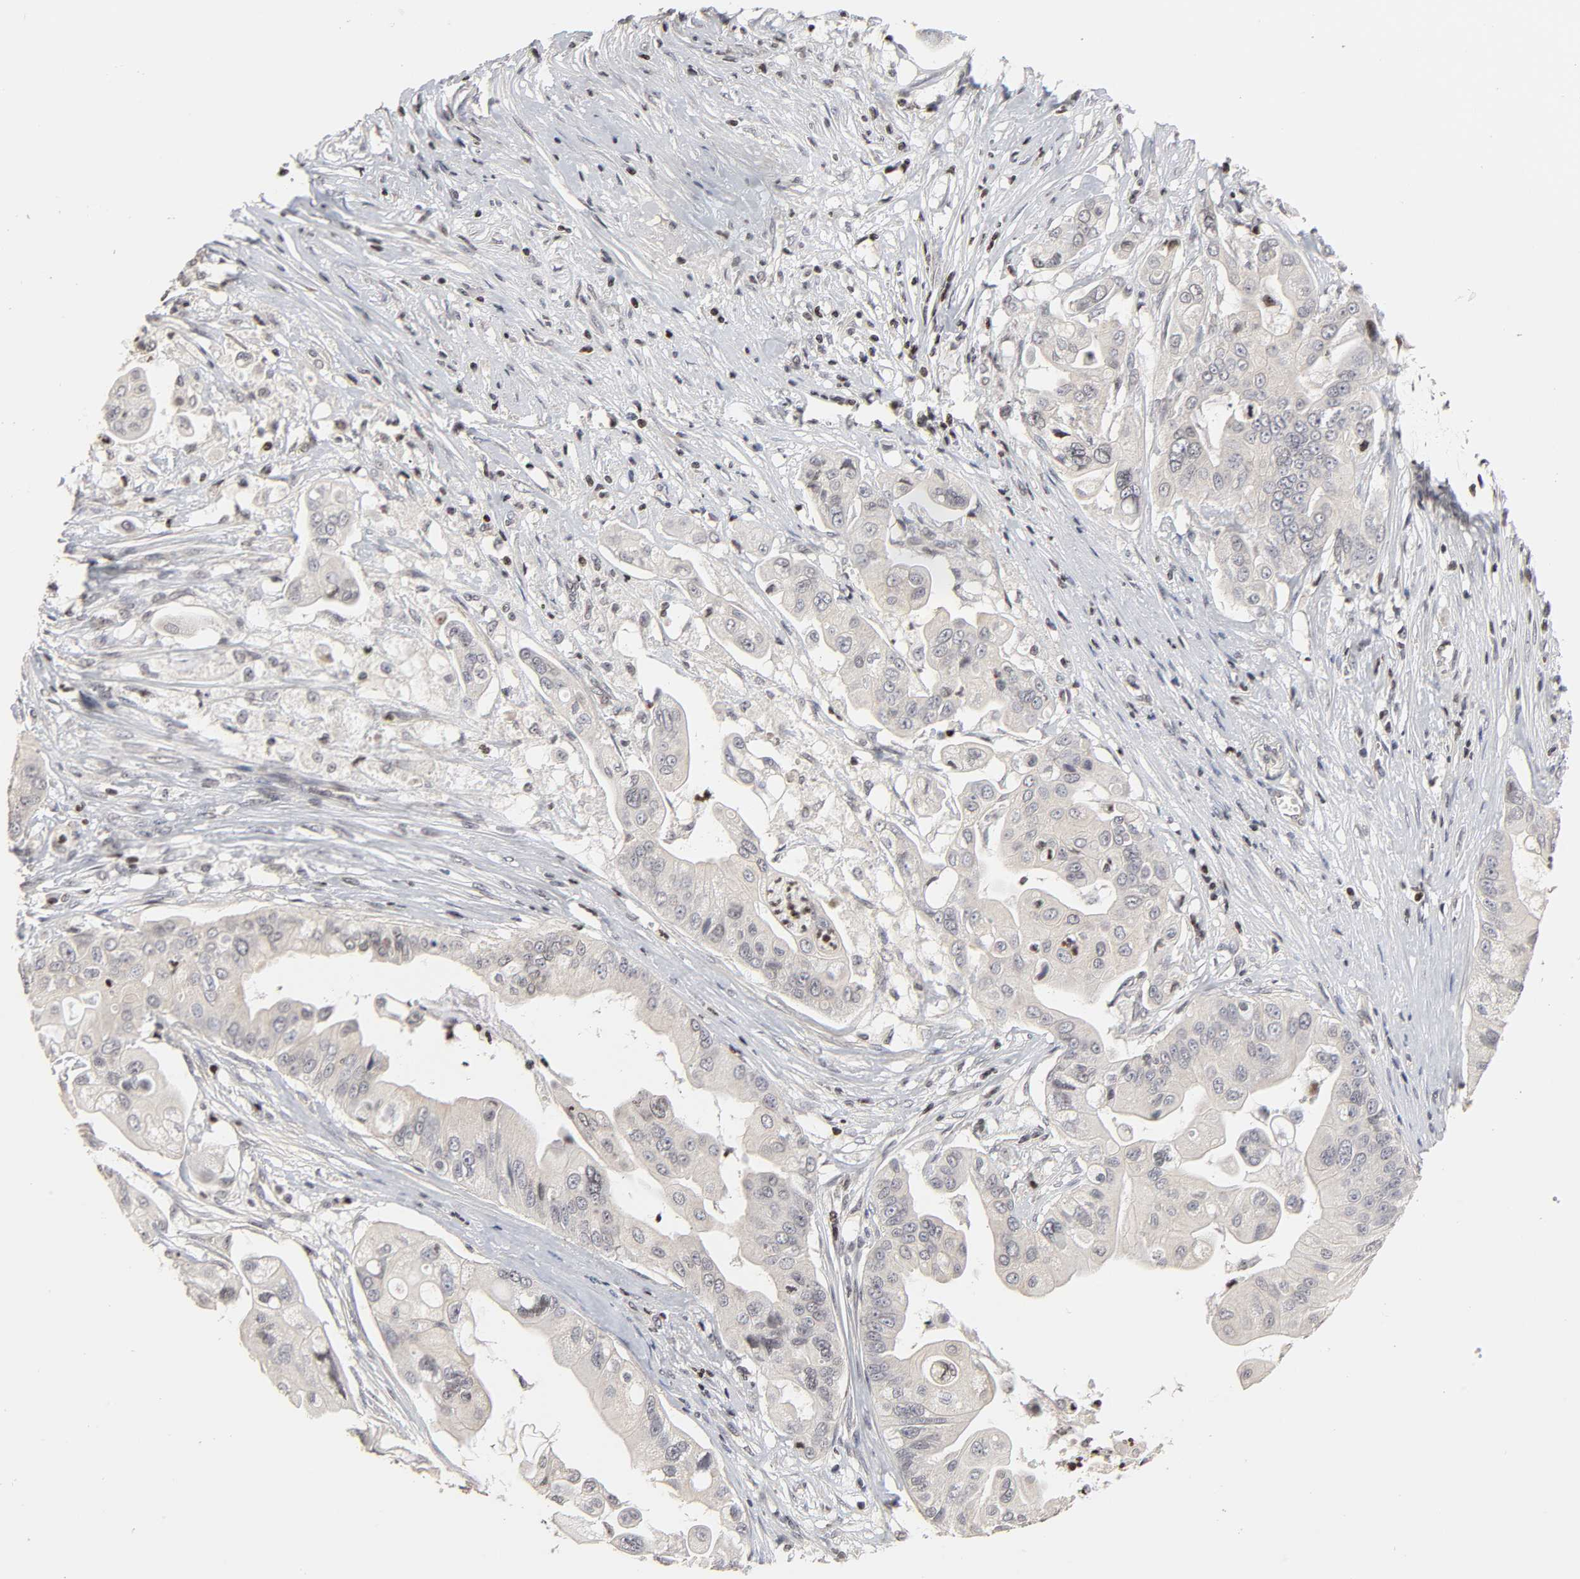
{"staining": {"intensity": "negative", "quantity": "none", "location": "none"}, "tissue": "pancreatic cancer", "cell_type": "Tumor cells", "image_type": "cancer", "snomed": [{"axis": "morphology", "description": "Adenocarcinoma, NOS"}, {"axis": "topography", "description": "Pancreas"}], "caption": "There is no significant positivity in tumor cells of adenocarcinoma (pancreatic).", "gene": "ZNF473", "patient": {"sex": "female", "age": 75}}